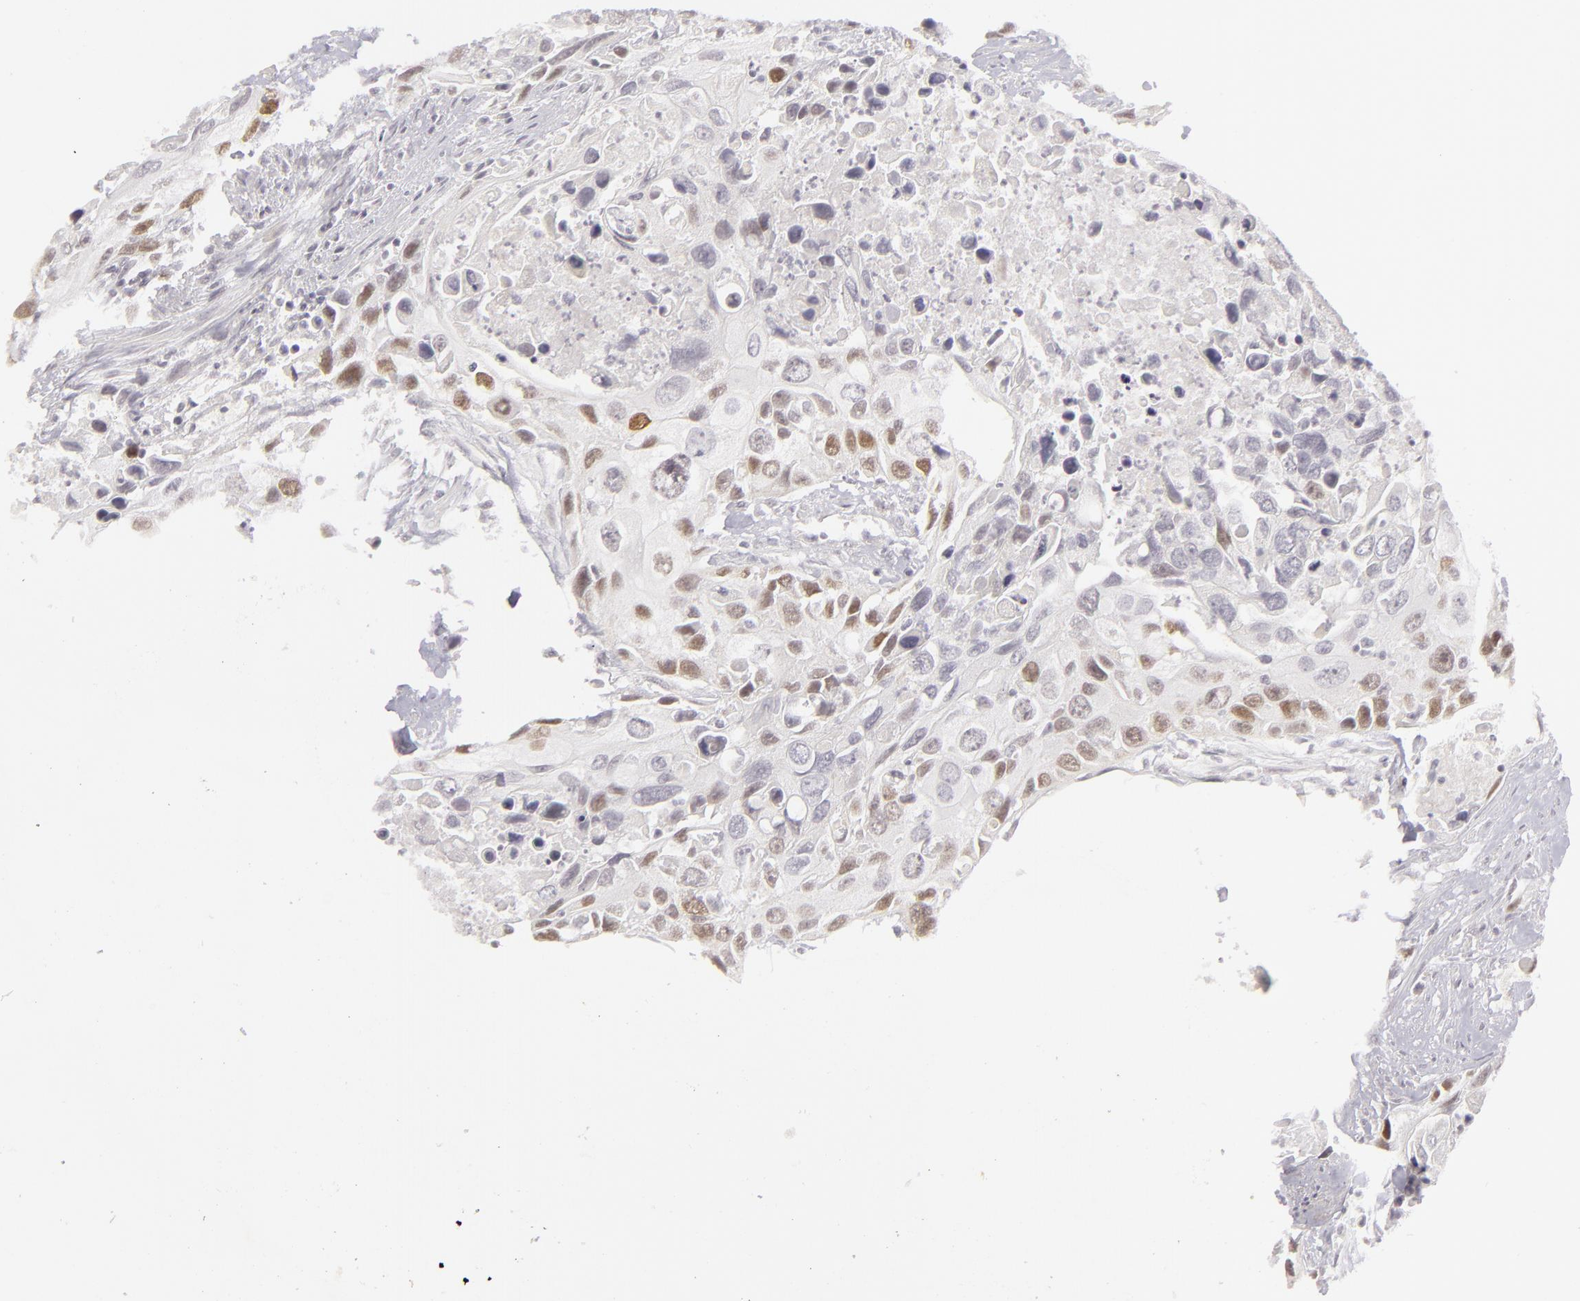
{"staining": {"intensity": "weak", "quantity": "25%-75%", "location": "nuclear"}, "tissue": "urothelial cancer", "cell_type": "Tumor cells", "image_type": "cancer", "snomed": [{"axis": "morphology", "description": "Urothelial carcinoma, High grade"}, {"axis": "topography", "description": "Urinary bladder"}], "caption": "Human high-grade urothelial carcinoma stained with a brown dye reveals weak nuclear positive staining in approximately 25%-75% of tumor cells.", "gene": "SIX1", "patient": {"sex": "male", "age": 71}}